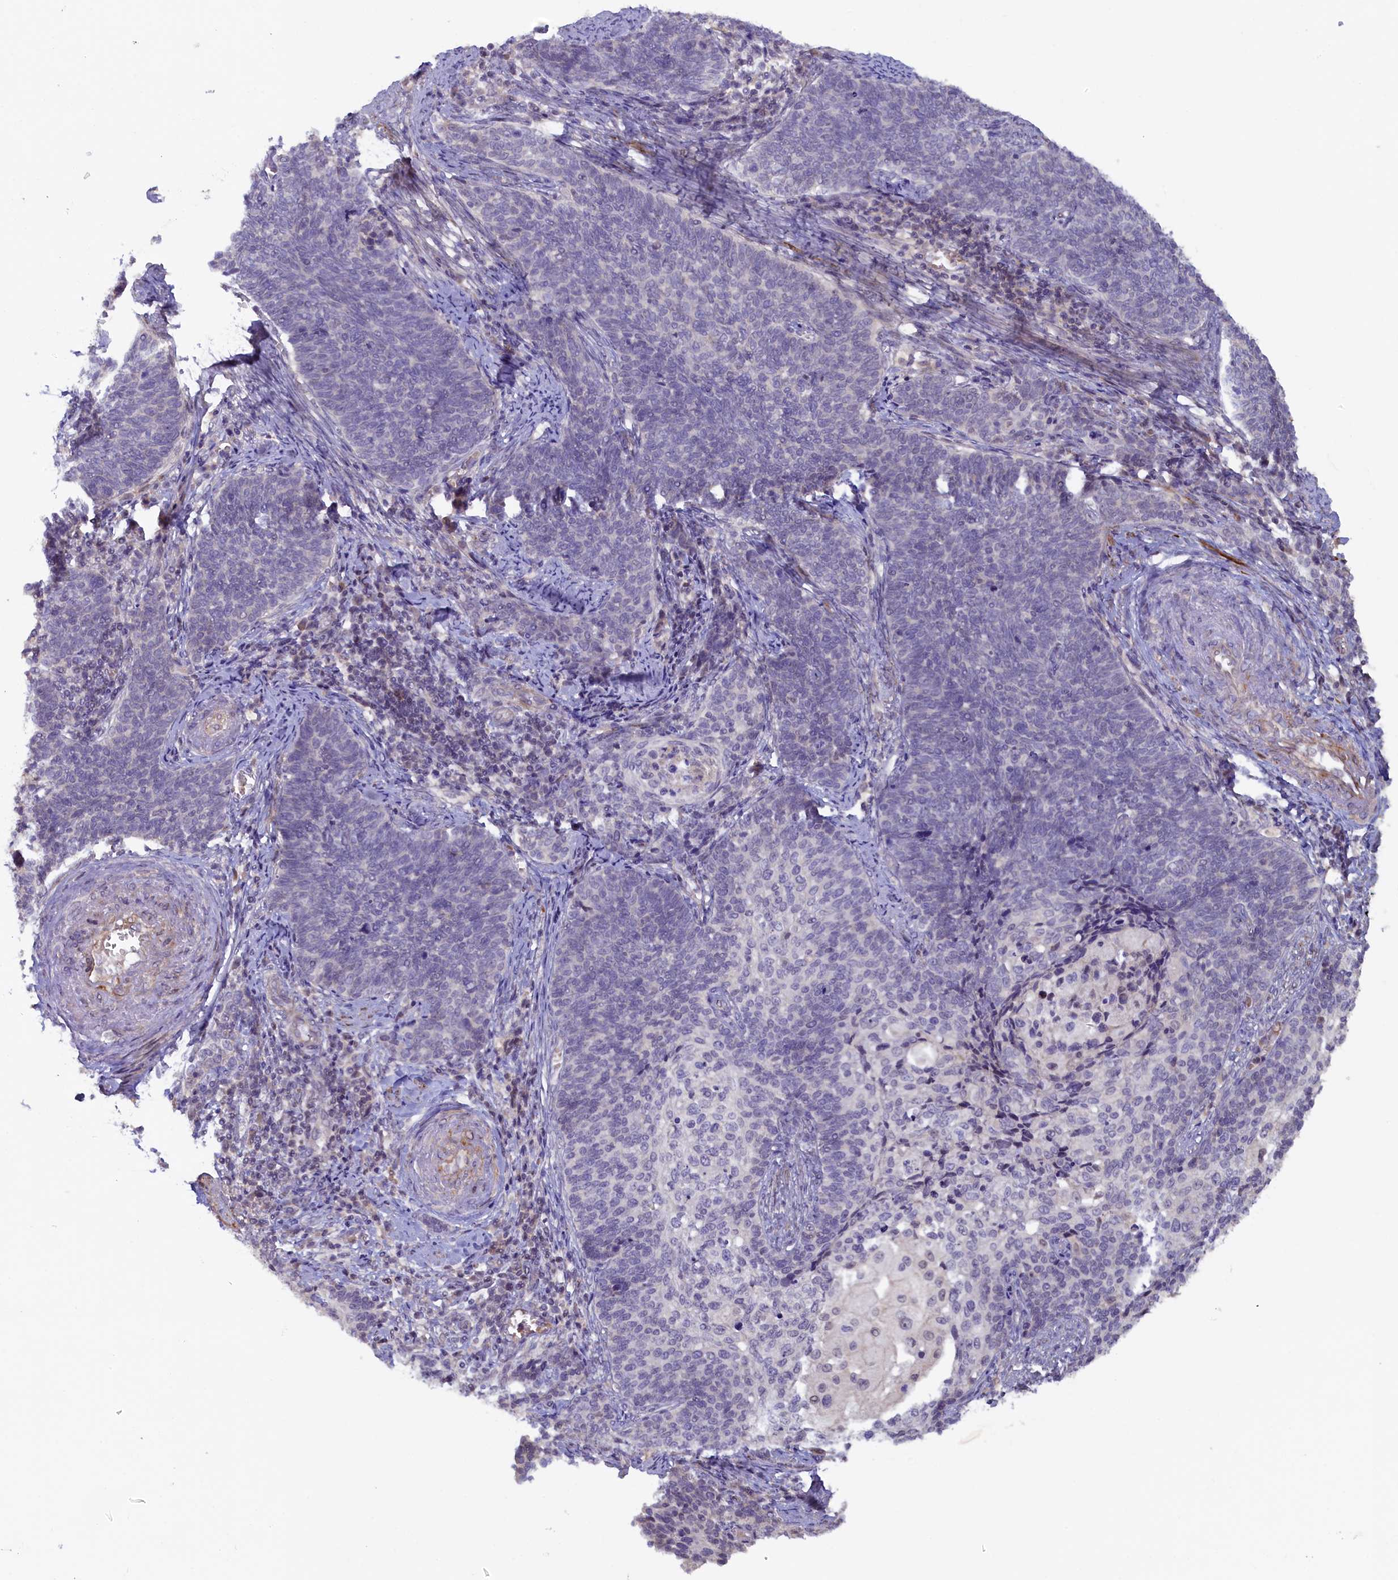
{"staining": {"intensity": "negative", "quantity": "none", "location": "none"}, "tissue": "cervical cancer", "cell_type": "Tumor cells", "image_type": "cancer", "snomed": [{"axis": "morphology", "description": "Squamous cell carcinoma, NOS"}, {"axis": "topography", "description": "Cervix"}], "caption": "Human cervical cancer stained for a protein using immunohistochemistry (IHC) displays no staining in tumor cells.", "gene": "MYO16", "patient": {"sex": "female", "age": 39}}